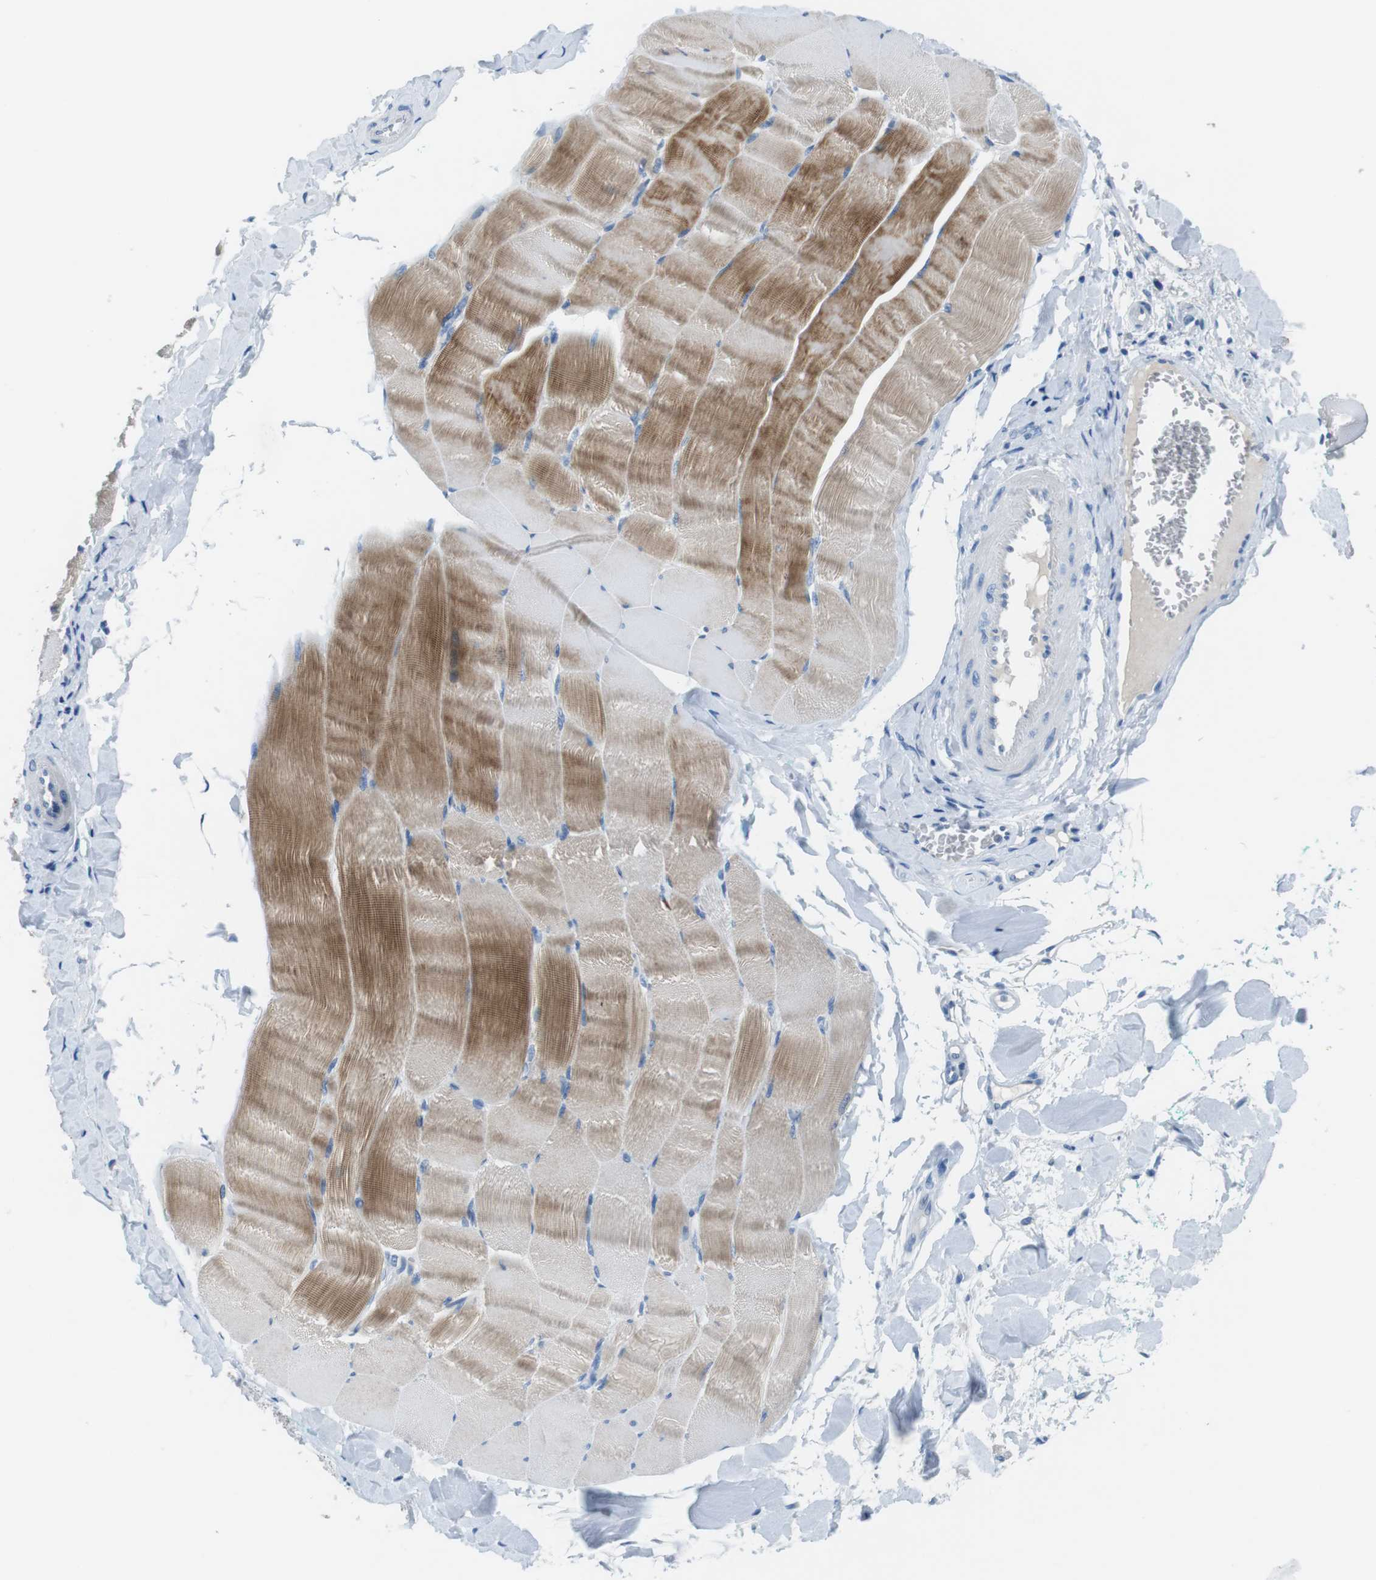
{"staining": {"intensity": "strong", "quantity": ">75%", "location": "cytoplasmic/membranous"}, "tissue": "skeletal muscle", "cell_type": "Myocytes", "image_type": "normal", "snomed": [{"axis": "morphology", "description": "Normal tissue, NOS"}, {"axis": "morphology", "description": "Squamous cell carcinoma, NOS"}, {"axis": "topography", "description": "Skeletal muscle"}], "caption": "DAB immunohistochemical staining of normal skeletal muscle demonstrates strong cytoplasmic/membranous protein positivity in about >75% of myocytes. The protein of interest is stained brown, and the nuclei are stained in blue (DAB (3,3'-diaminobenzidine) IHC with brightfield microscopy, high magnification).", "gene": "SLC35A3", "patient": {"sex": "male", "age": 51}}